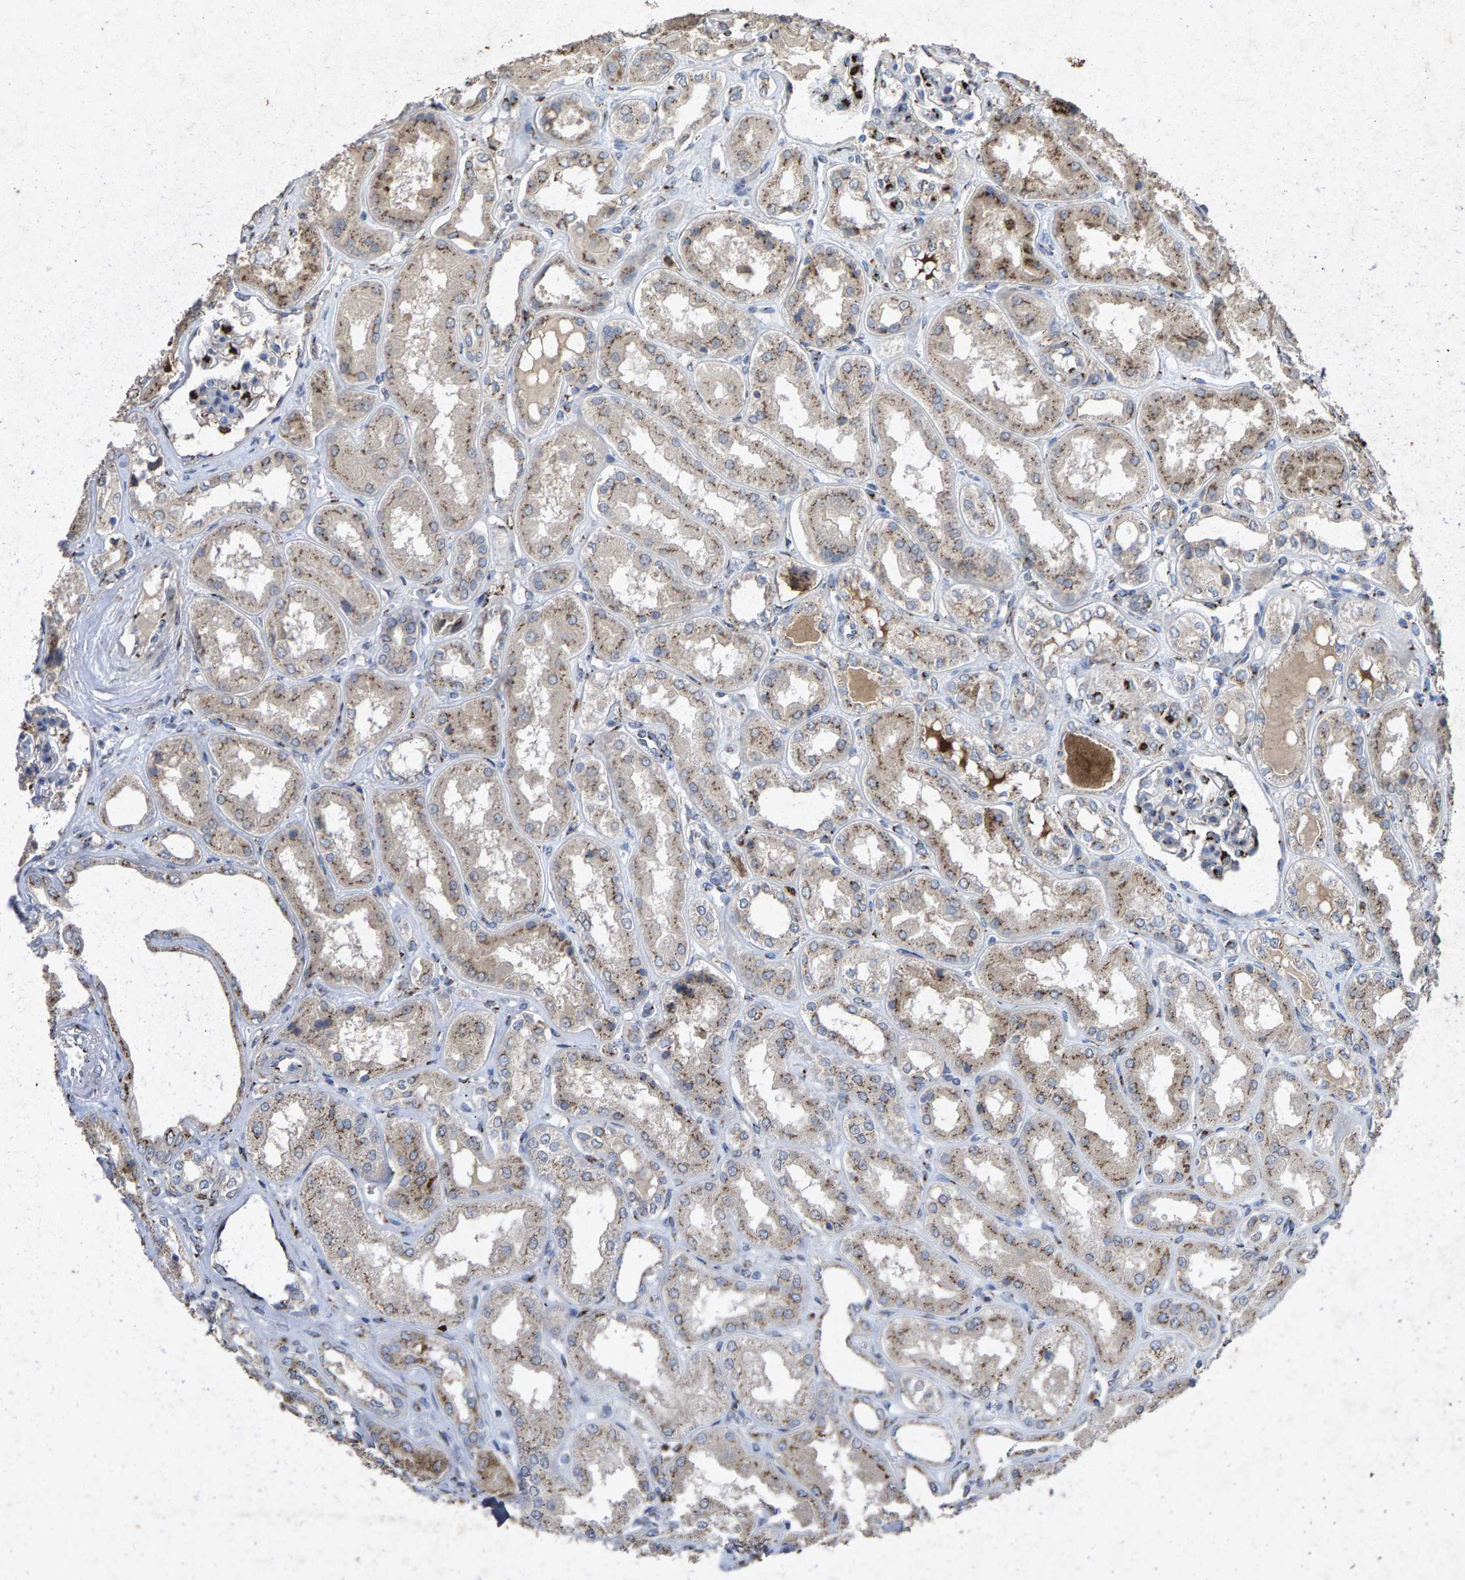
{"staining": {"intensity": "strong", "quantity": "<25%", "location": "cytoplasmic/membranous"}, "tissue": "kidney", "cell_type": "Cells in glomeruli", "image_type": "normal", "snomed": [{"axis": "morphology", "description": "Normal tissue, NOS"}, {"axis": "topography", "description": "Kidney"}], "caption": "Kidney stained with immunohistochemistry (IHC) shows strong cytoplasmic/membranous staining in about <25% of cells in glomeruli.", "gene": "MAN2A1", "patient": {"sex": "female", "age": 56}}